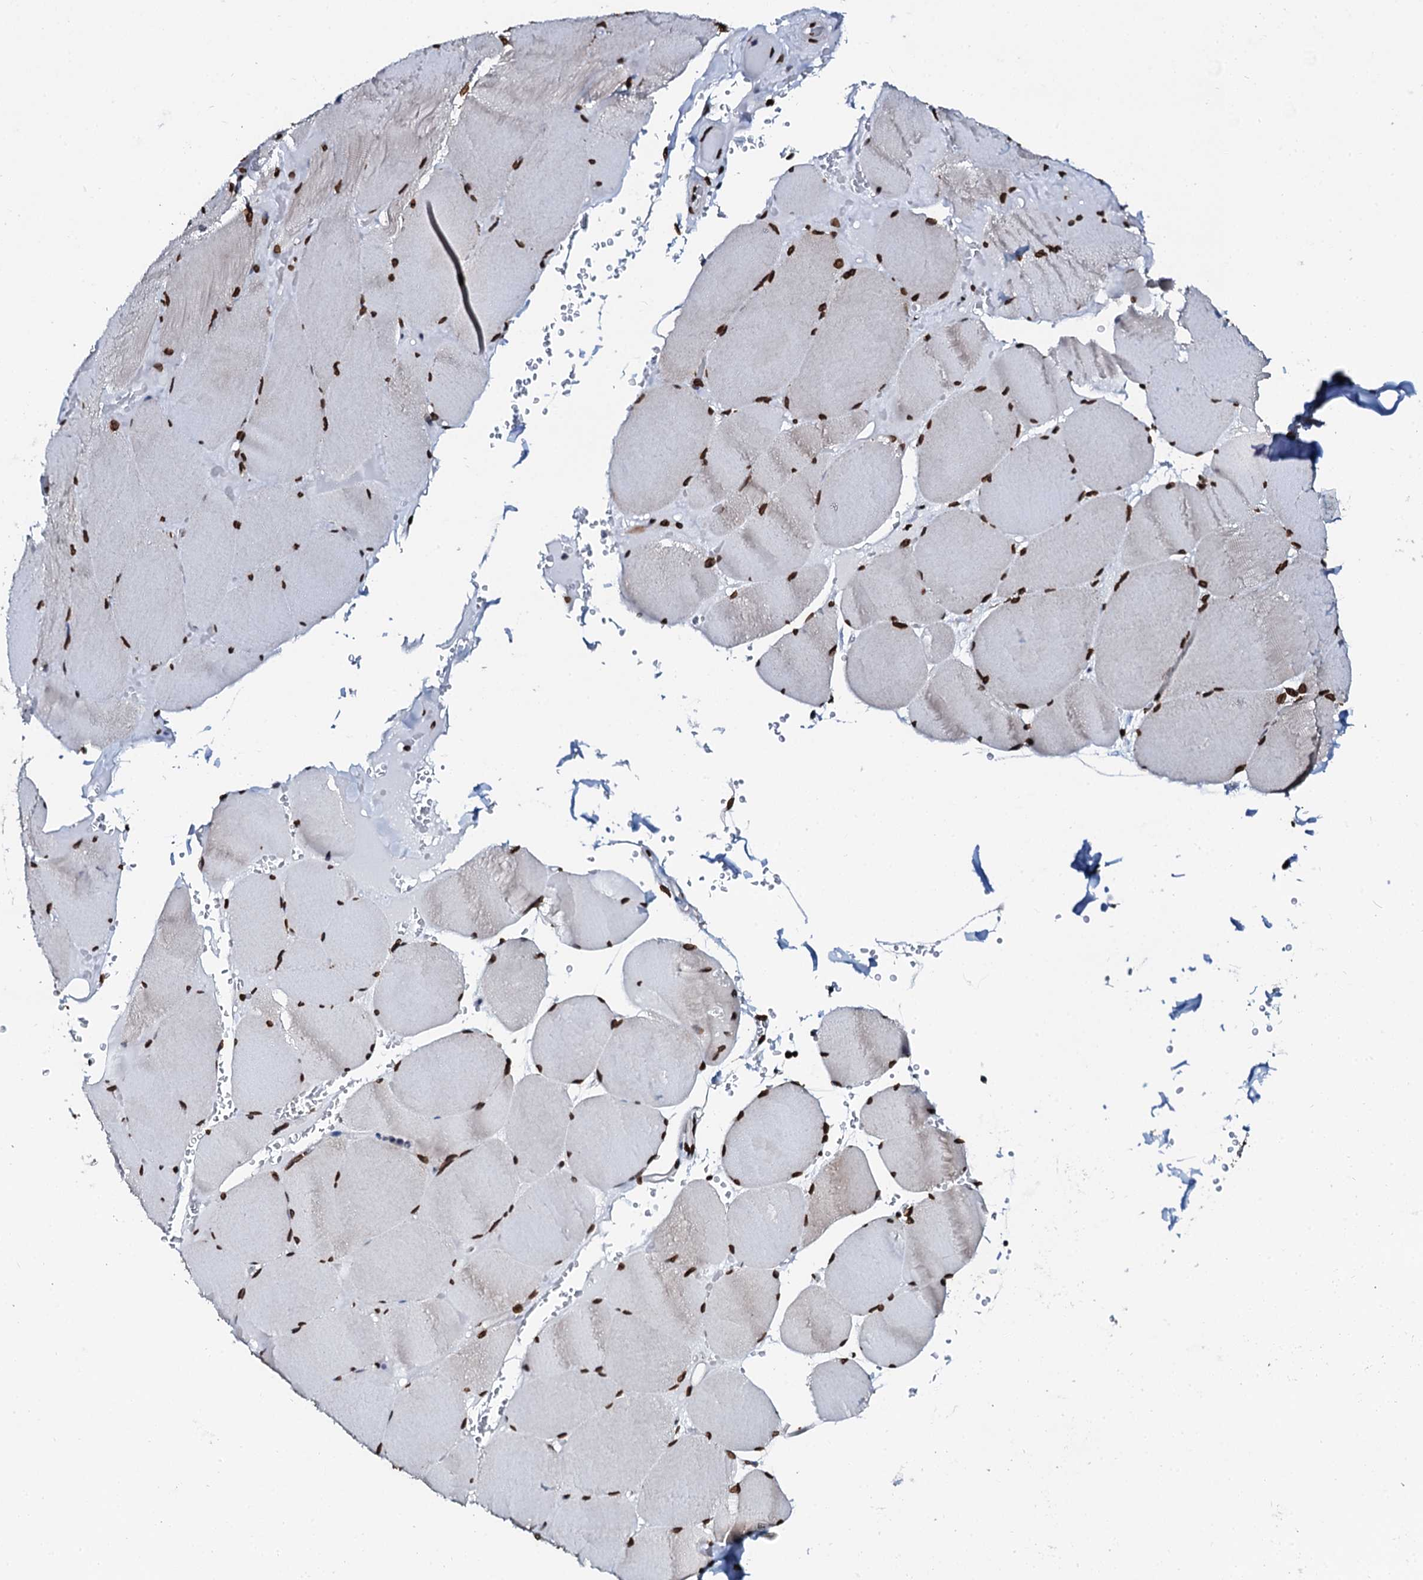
{"staining": {"intensity": "strong", "quantity": ">75%", "location": "nuclear"}, "tissue": "skeletal muscle", "cell_type": "Myocytes", "image_type": "normal", "snomed": [{"axis": "morphology", "description": "Normal tissue, NOS"}, {"axis": "topography", "description": "Skeletal muscle"}, {"axis": "topography", "description": "Head-Neck"}], "caption": "The photomicrograph exhibits immunohistochemical staining of normal skeletal muscle. There is strong nuclear expression is present in approximately >75% of myocytes.", "gene": "KATNAL2", "patient": {"sex": "male", "age": 66}}